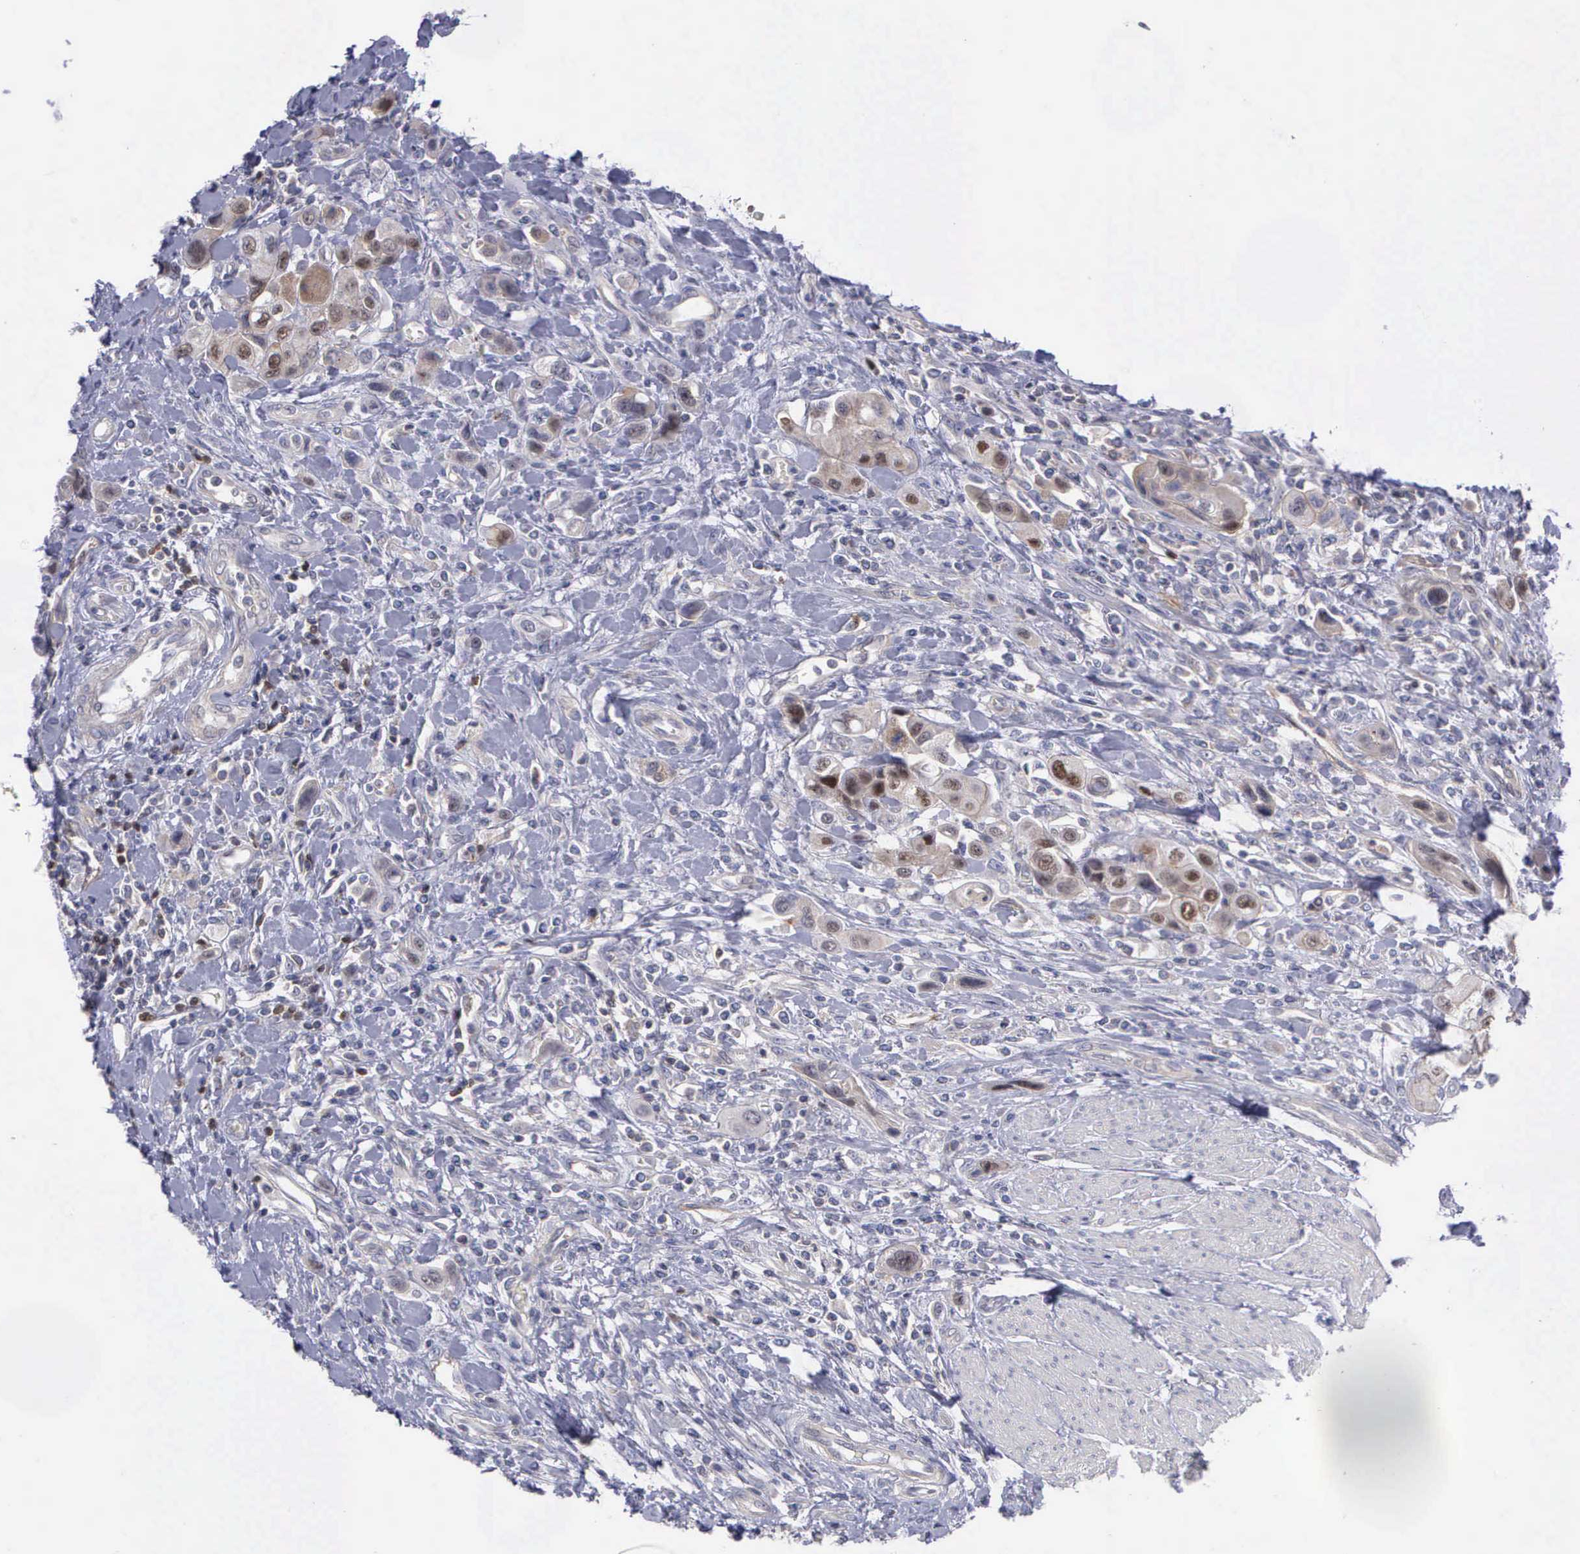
{"staining": {"intensity": "negative", "quantity": "none", "location": "none"}, "tissue": "urothelial cancer", "cell_type": "Tumor cells", "image_type": "cancer", "snomed": [{"axis": "morphology", "description": "Urothelial carcinoma, High grade"}, {"axis": "topography", "description": "Urinary bladder"}], "caption": "A high-resolution histopathology image shows immunohistochemistry staining of urothelial carcinoma (high-grade), which demonstrates no significant expression in tumor cells. (Brightfield microscopy of DAB (3,3'-diaminobenzidine) IHC at high magnification).", "gene": "MICAL3", "patient": {"sex": "male", "age": 50}}